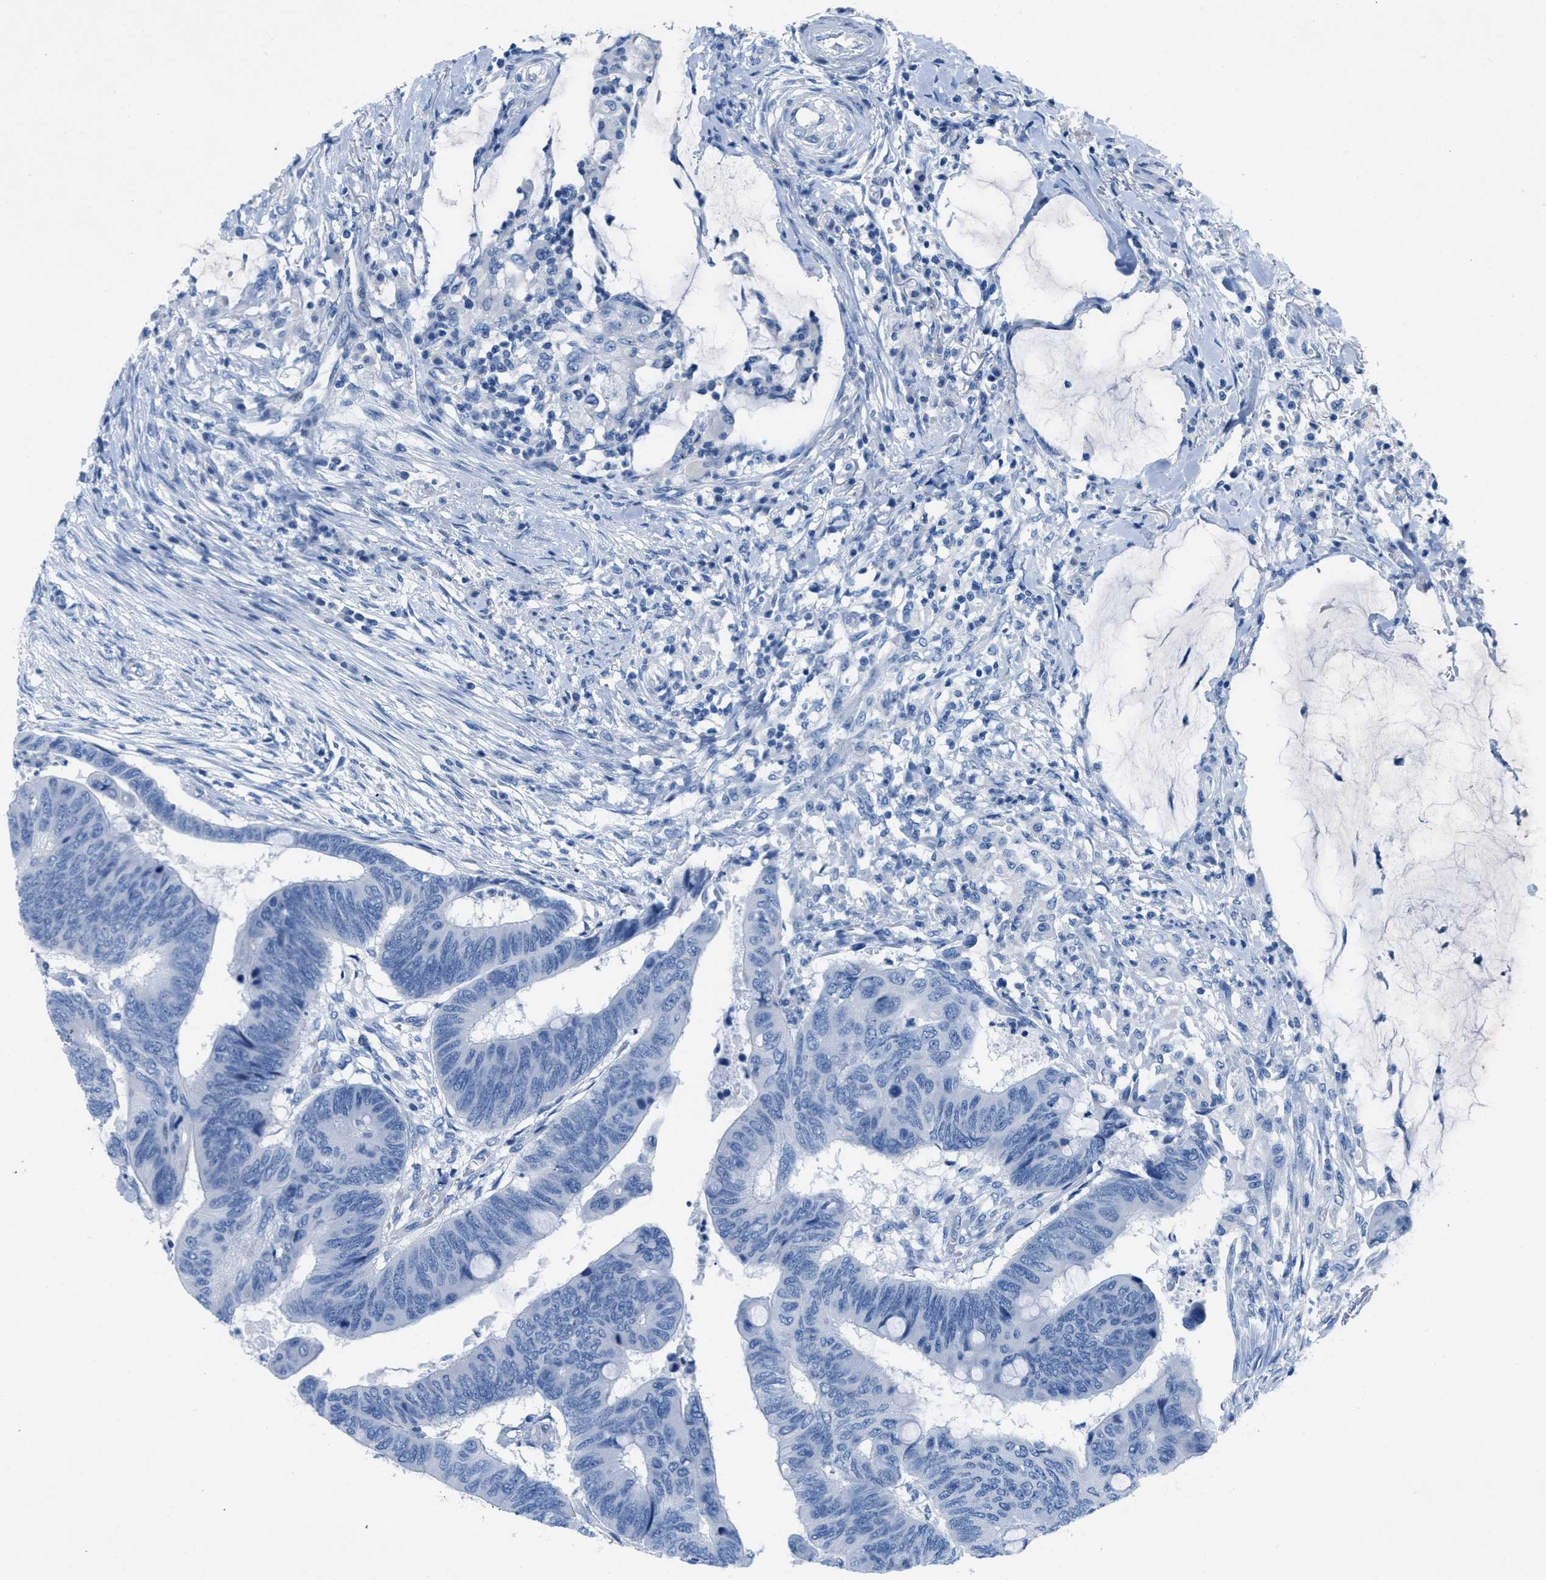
{"staining": {"intensity": "negative", "quantity": "none", "location": "none"}, "tissue": "colorectal cancer", "cell_type": "Tumor cells", "image_type": "cancer", "snomed": [{"axis": "morphology", "description": "Normal tissue, NOS"}, {"axis": "morphology", "description": "Adenocarcinoma, NOS"}, {"axis": "topography", "description": "Rectum"}, {"axis": "topography", "description": "Peripheral nerve tissue"}], "caption": "The image shows no significant positivity in tumor cells of adenocarcinoma (colorectal). (Brightfield microscopy of DAB immunohistochemistry at high magnification).", "gene": "GALNT17", "patient": {"sex": "male", "age": 92}}